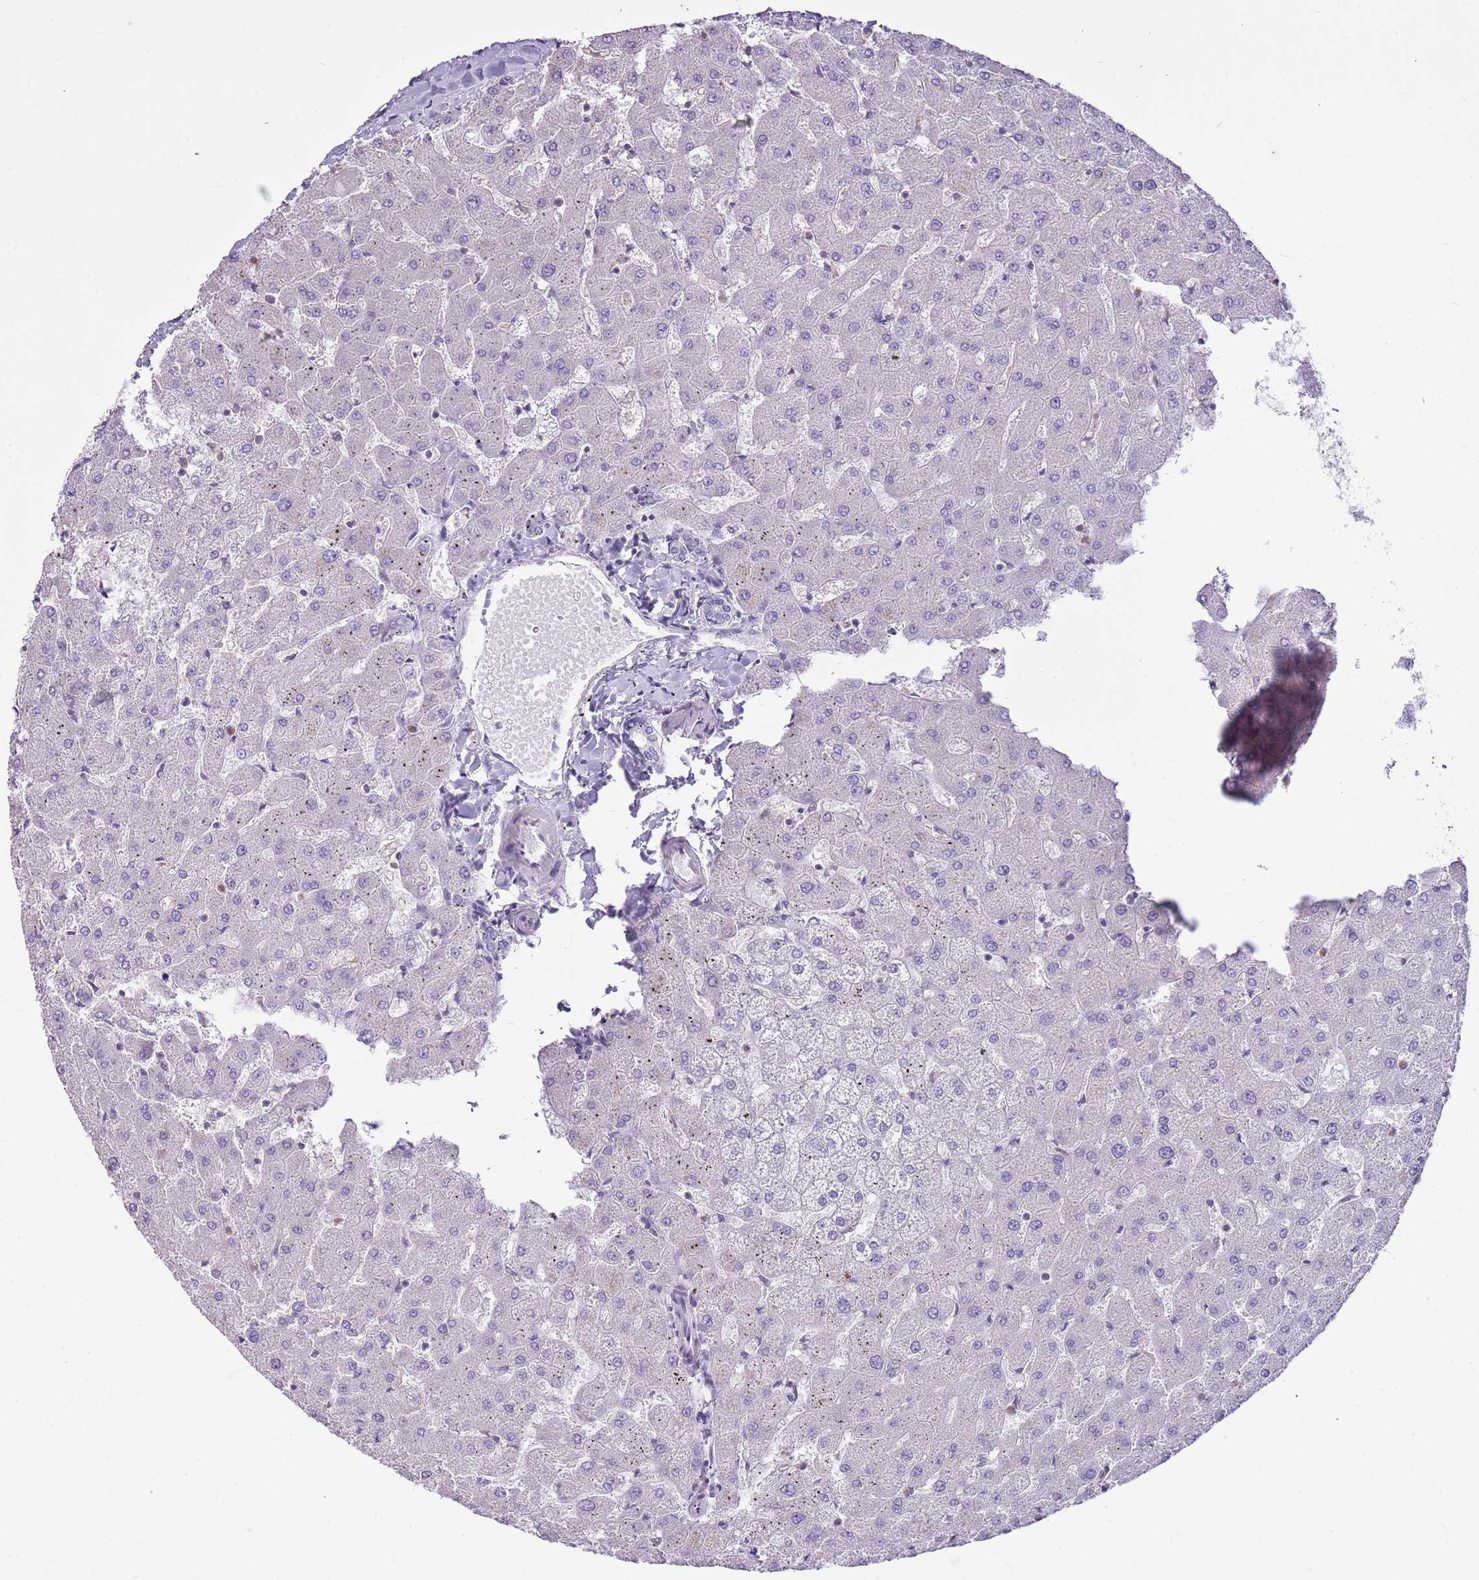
{"staining": {"intensity": "negative", "quantity": "none", "location": "none"}, "tissue": "liver", "cell_type": "Cholangiocytes", "image_type": "normal", "snomed": [{"axis": "morphology", "description": "Normal tissue, NOS"}, {"axis": "topography", "description": "Liver"}], "caption": "An image of liver stained for a protein displays no brown staining in cholangiocytes. The staining was performed using DAB (3,3'-diaminobenzidine) to visualize the protein expression in brown, while the nuclei were stained in blue with hematoxylin (Magnification: 20x).", "gene": "CNPPD1", "patient": {"sex": "female", "age": 63}}